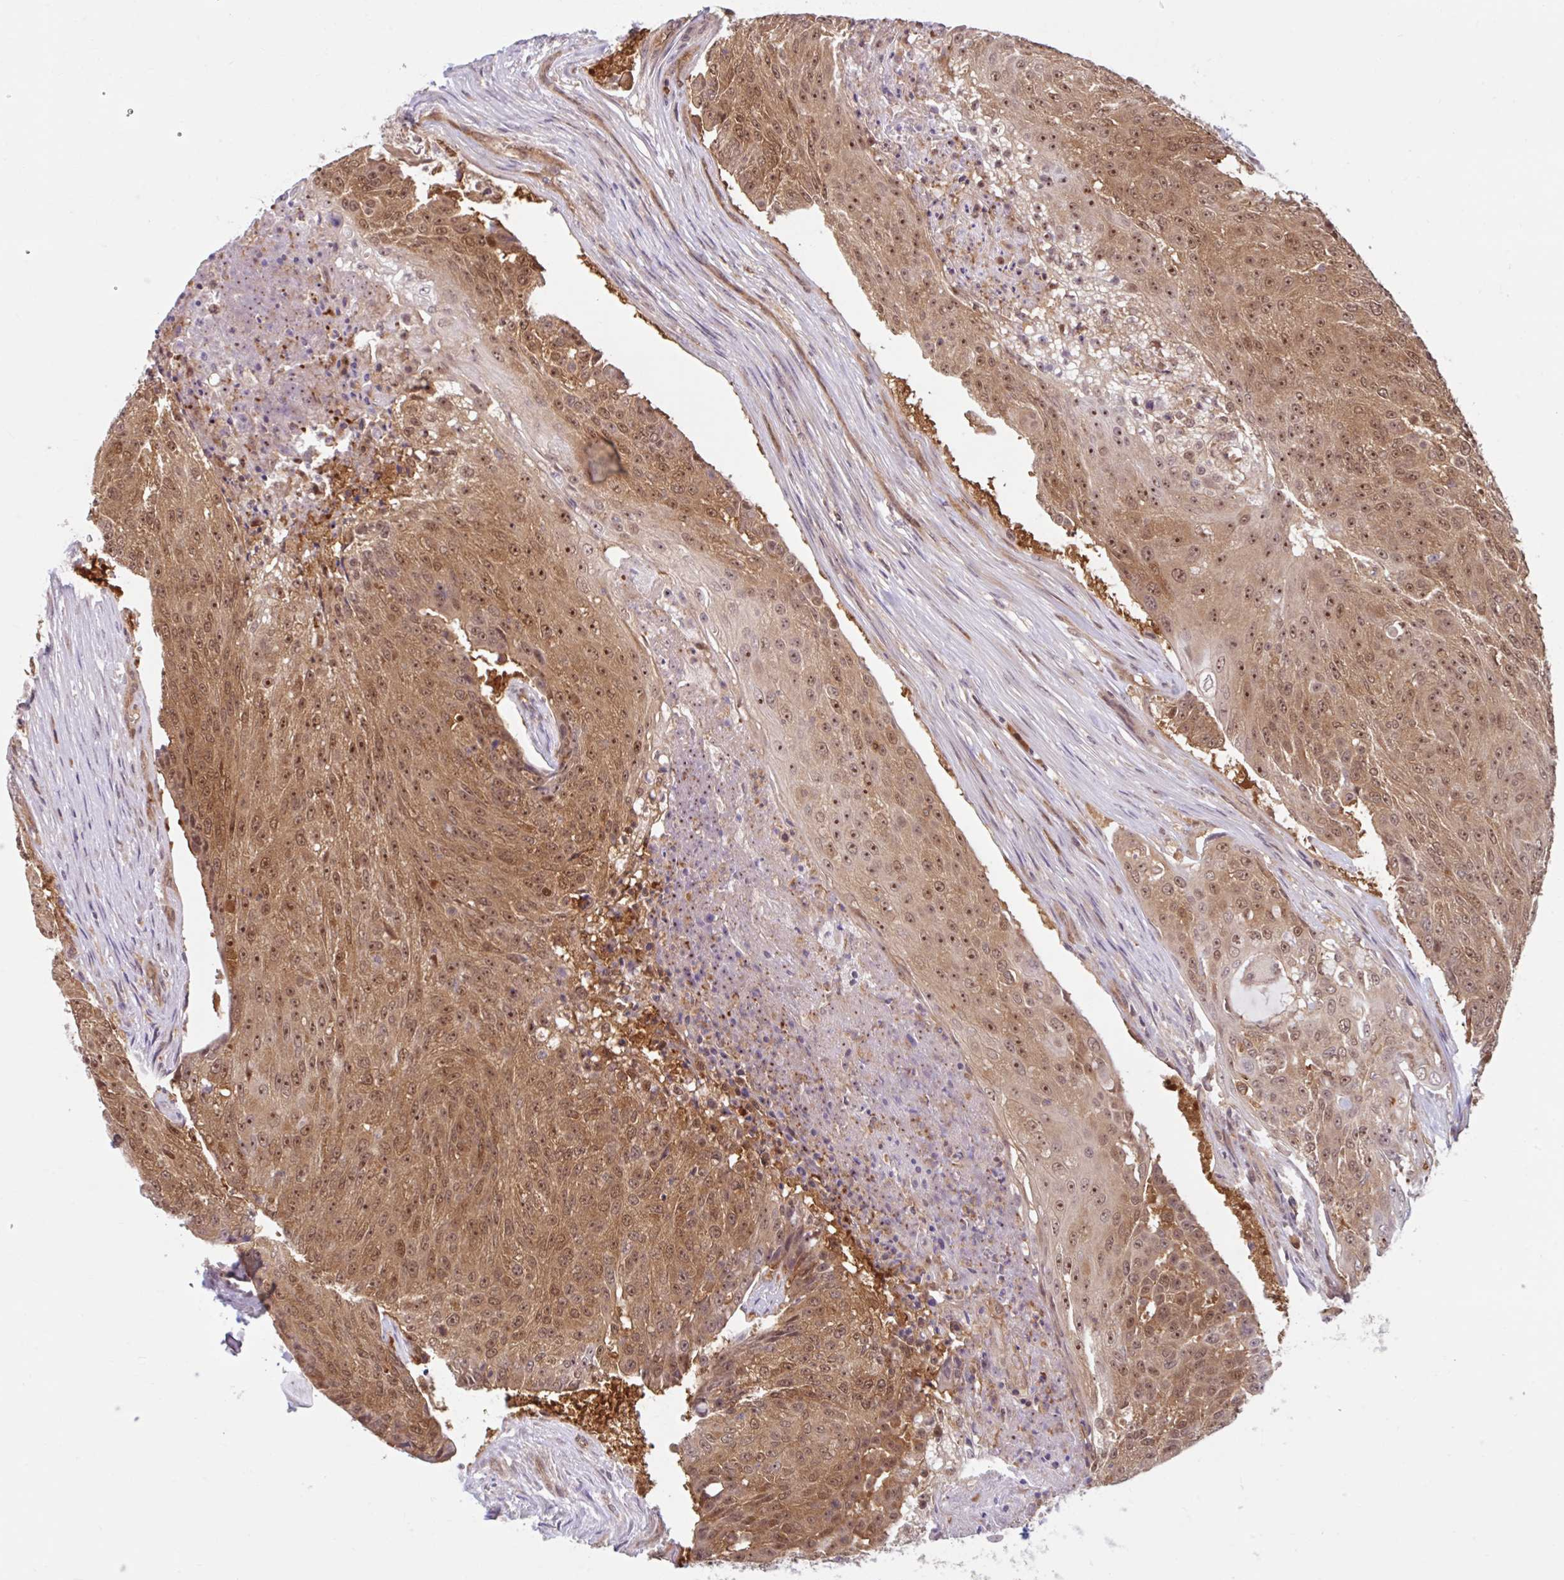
{"staining": {"intensity": "strong", "quantity": ">75%", "location": "cytoplasmic/membranous,nuclear"}, "tissue": "urothelial cancer", "cell_type": "Tumor cells", "image_type": "cancer", "snomed": [{"axis": "morphology", "description": "Urothelial carcinoma, High grade"}, {"axis": "topography", "description": "Urinary bladder"}], "caption": "Urothelial cancer stained for a protein (brown) displays strong cytoplasmic/membranous and nuclear positive positivity in about >75% of tumor cells.", "gene": "HMBS", "patient": {"sex": "female", "age": 63}}